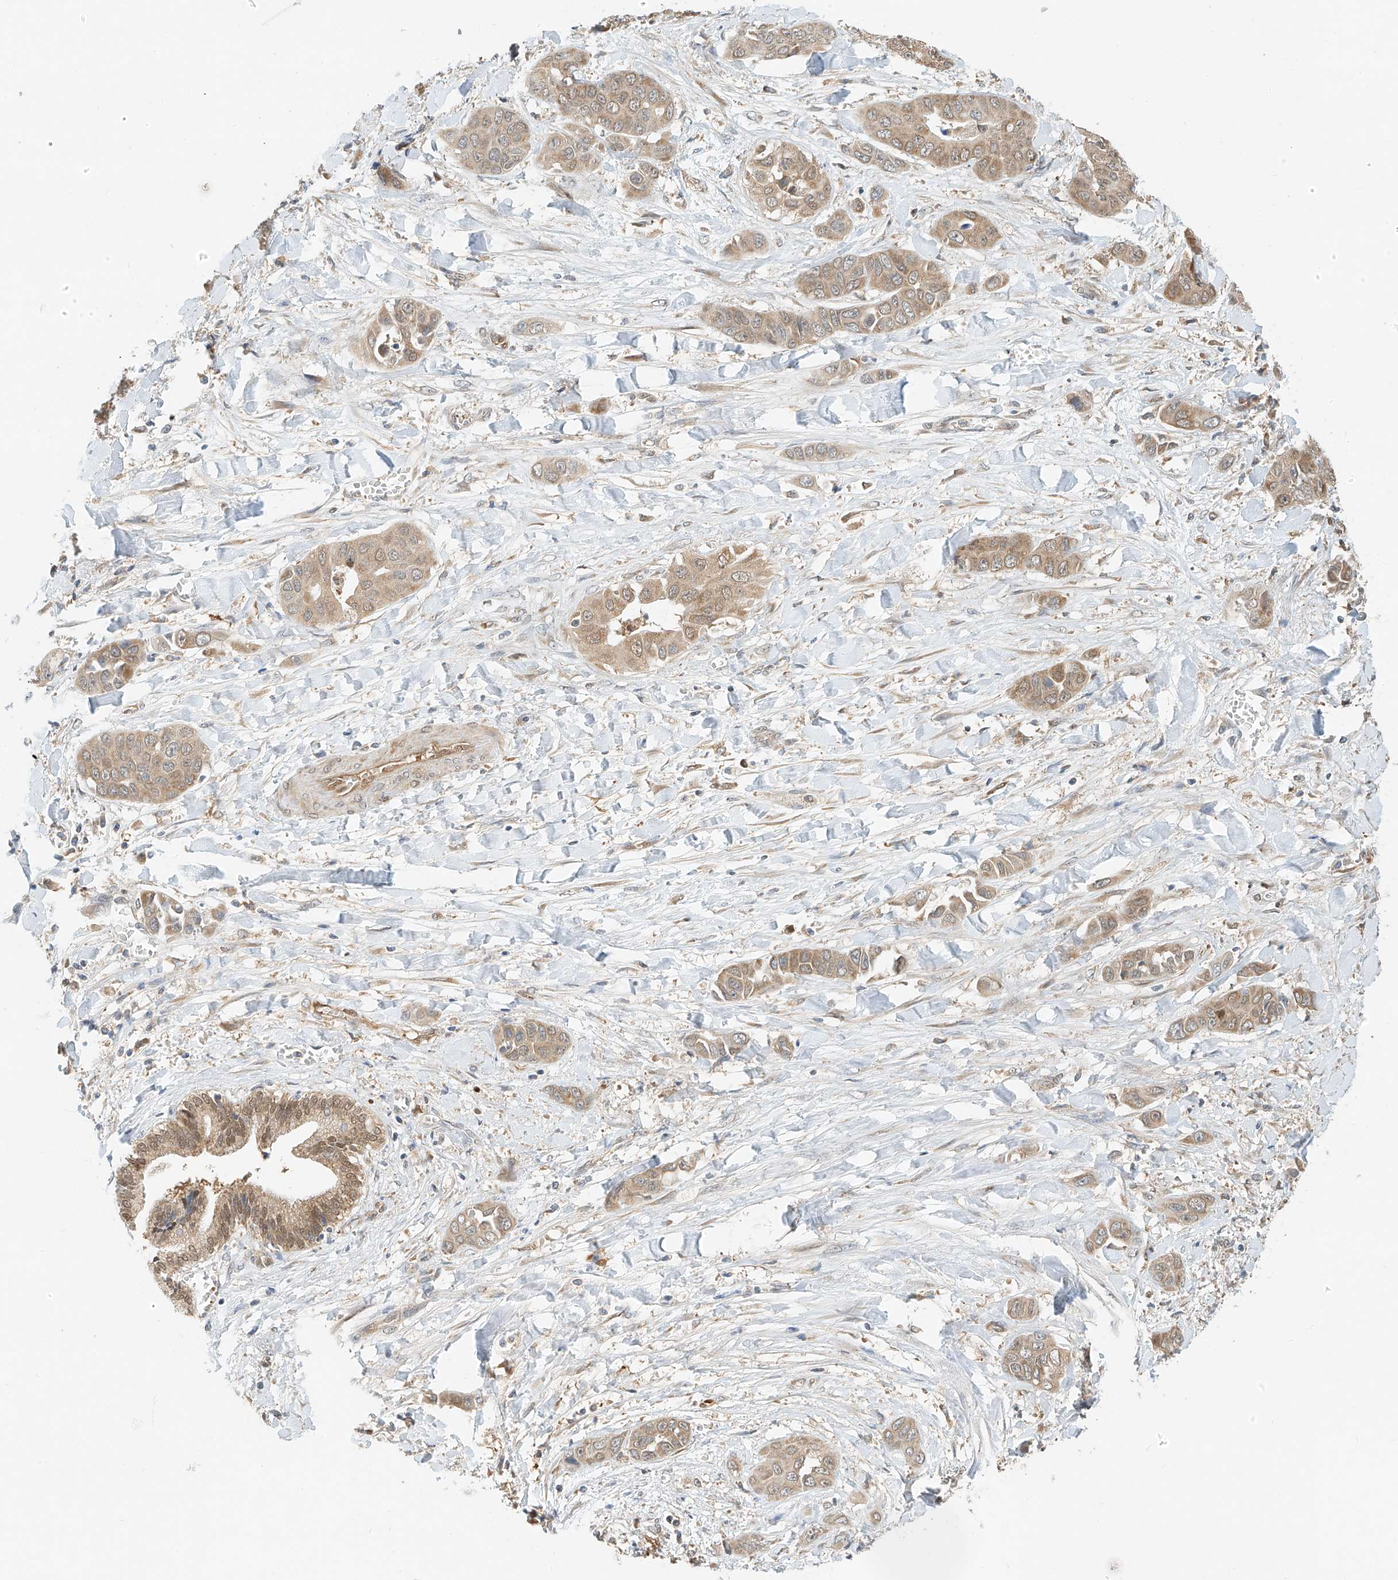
{"staining": {"intensity": "weak", "quantity": ">75%", "location": "cytoplasmic/membranous"}, "tissue": "liver cancer", "cell_type": "Tumor cells", "image_type": "cancer", "snomed": [{"axis": "morphology", "description": "Cholangiocarcinoma"}, {"axis": "topography", "description": "Liver"}], "caption": "Human liver cancer (cholangiocarcinoma) stained with a brown dye displays weak cytoplasmic/membranous positive staining in about >75% of tumor cells.", "gene": "PPA2", "patient": {"sex": "female", "age": 52}}